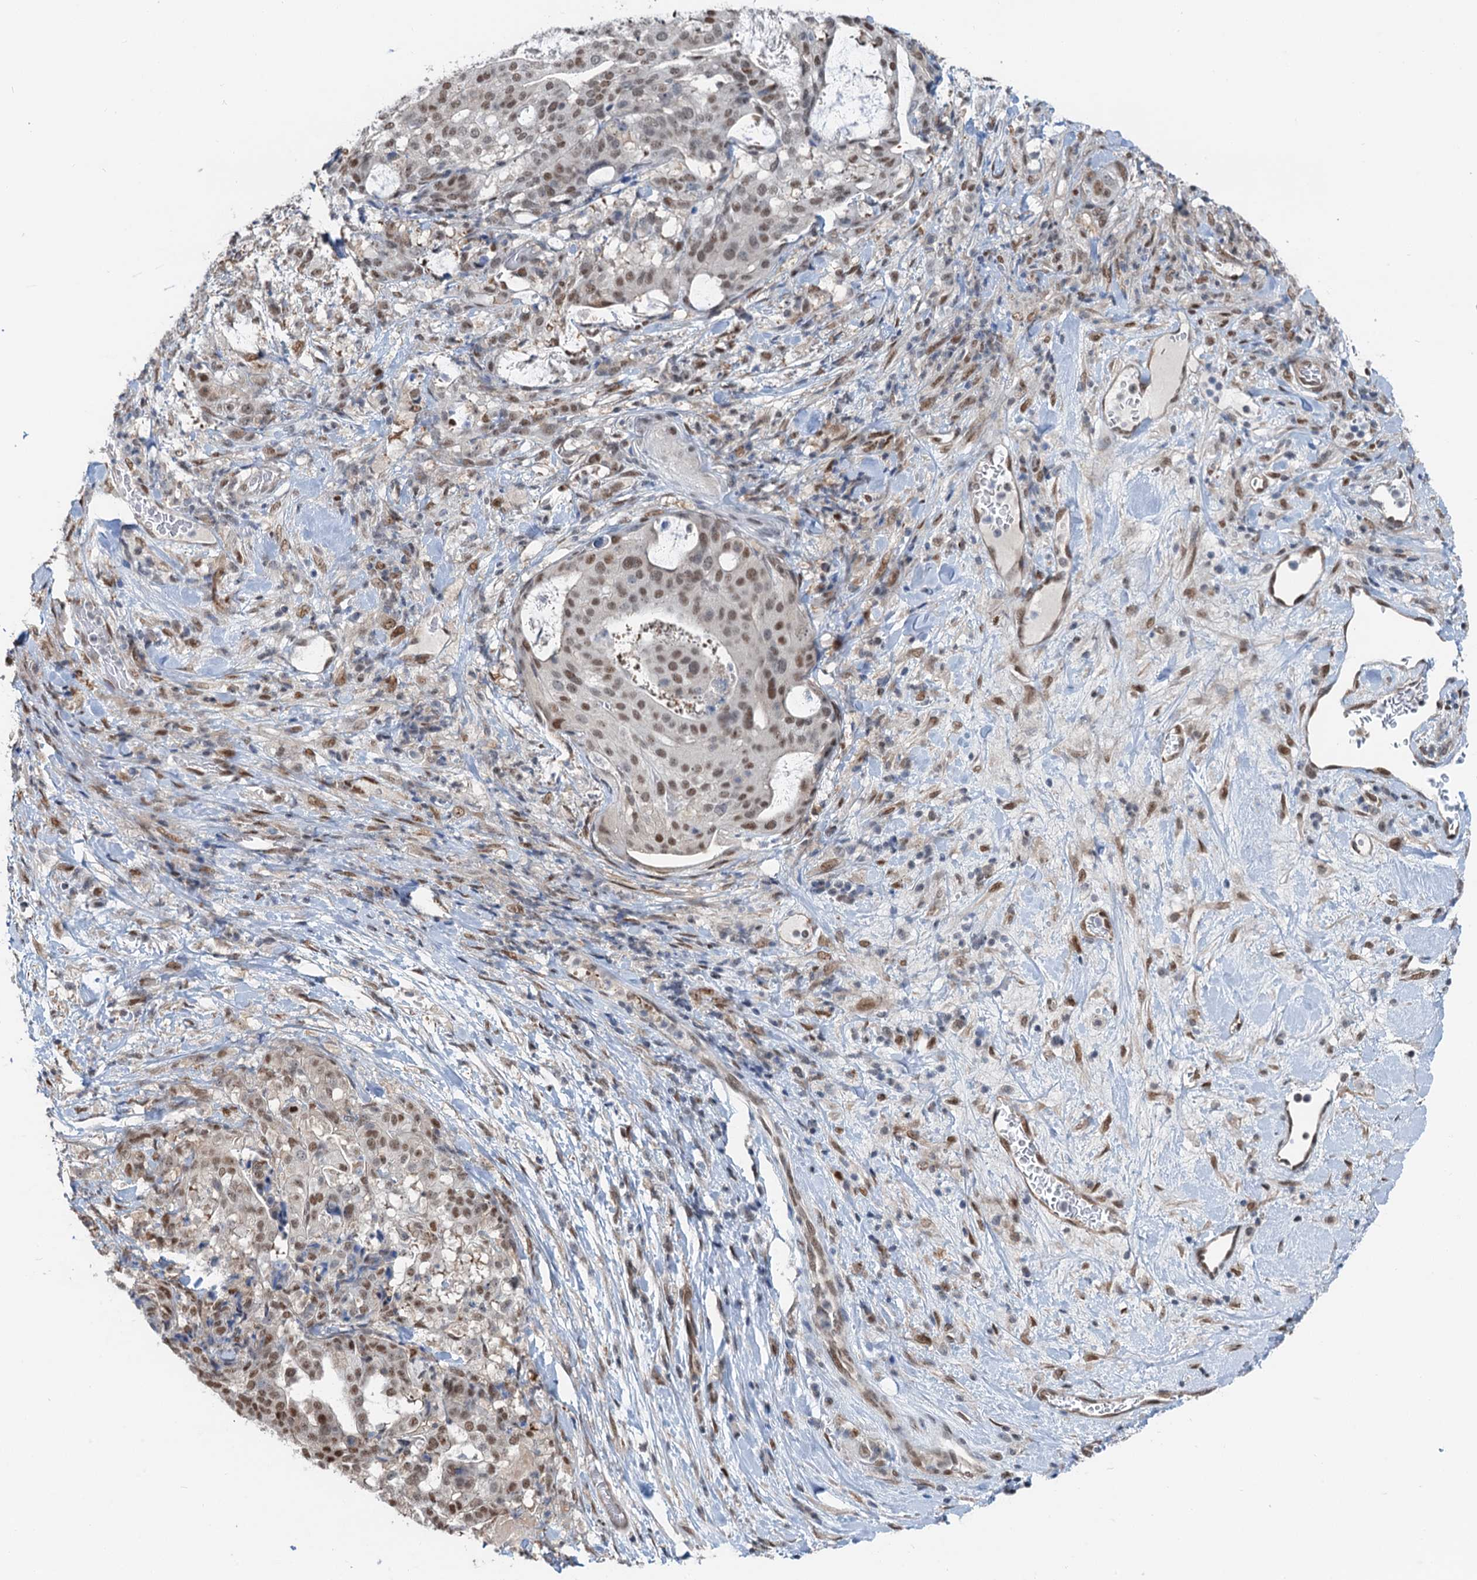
{"staining": {"intensity": "moderate", "quantity": ">75%", "location": "nuclear"}, "tissue": "stomach cancer", "cell_type": "Tumor cells", "image_type": "cancer", "snomed": [{"axis": "morphology", "description": "Adenocarcinoma, NOS"}, {"axis": "topography", "description": "Stomach"}], "caption": "Protein positivity by IHC shows moderate nuclear positivity in about >75% of tumor cells in adenocarcinoma (stomach).", "gene": "CFDP1", "patient": {"sex": "male", "age": 48}}